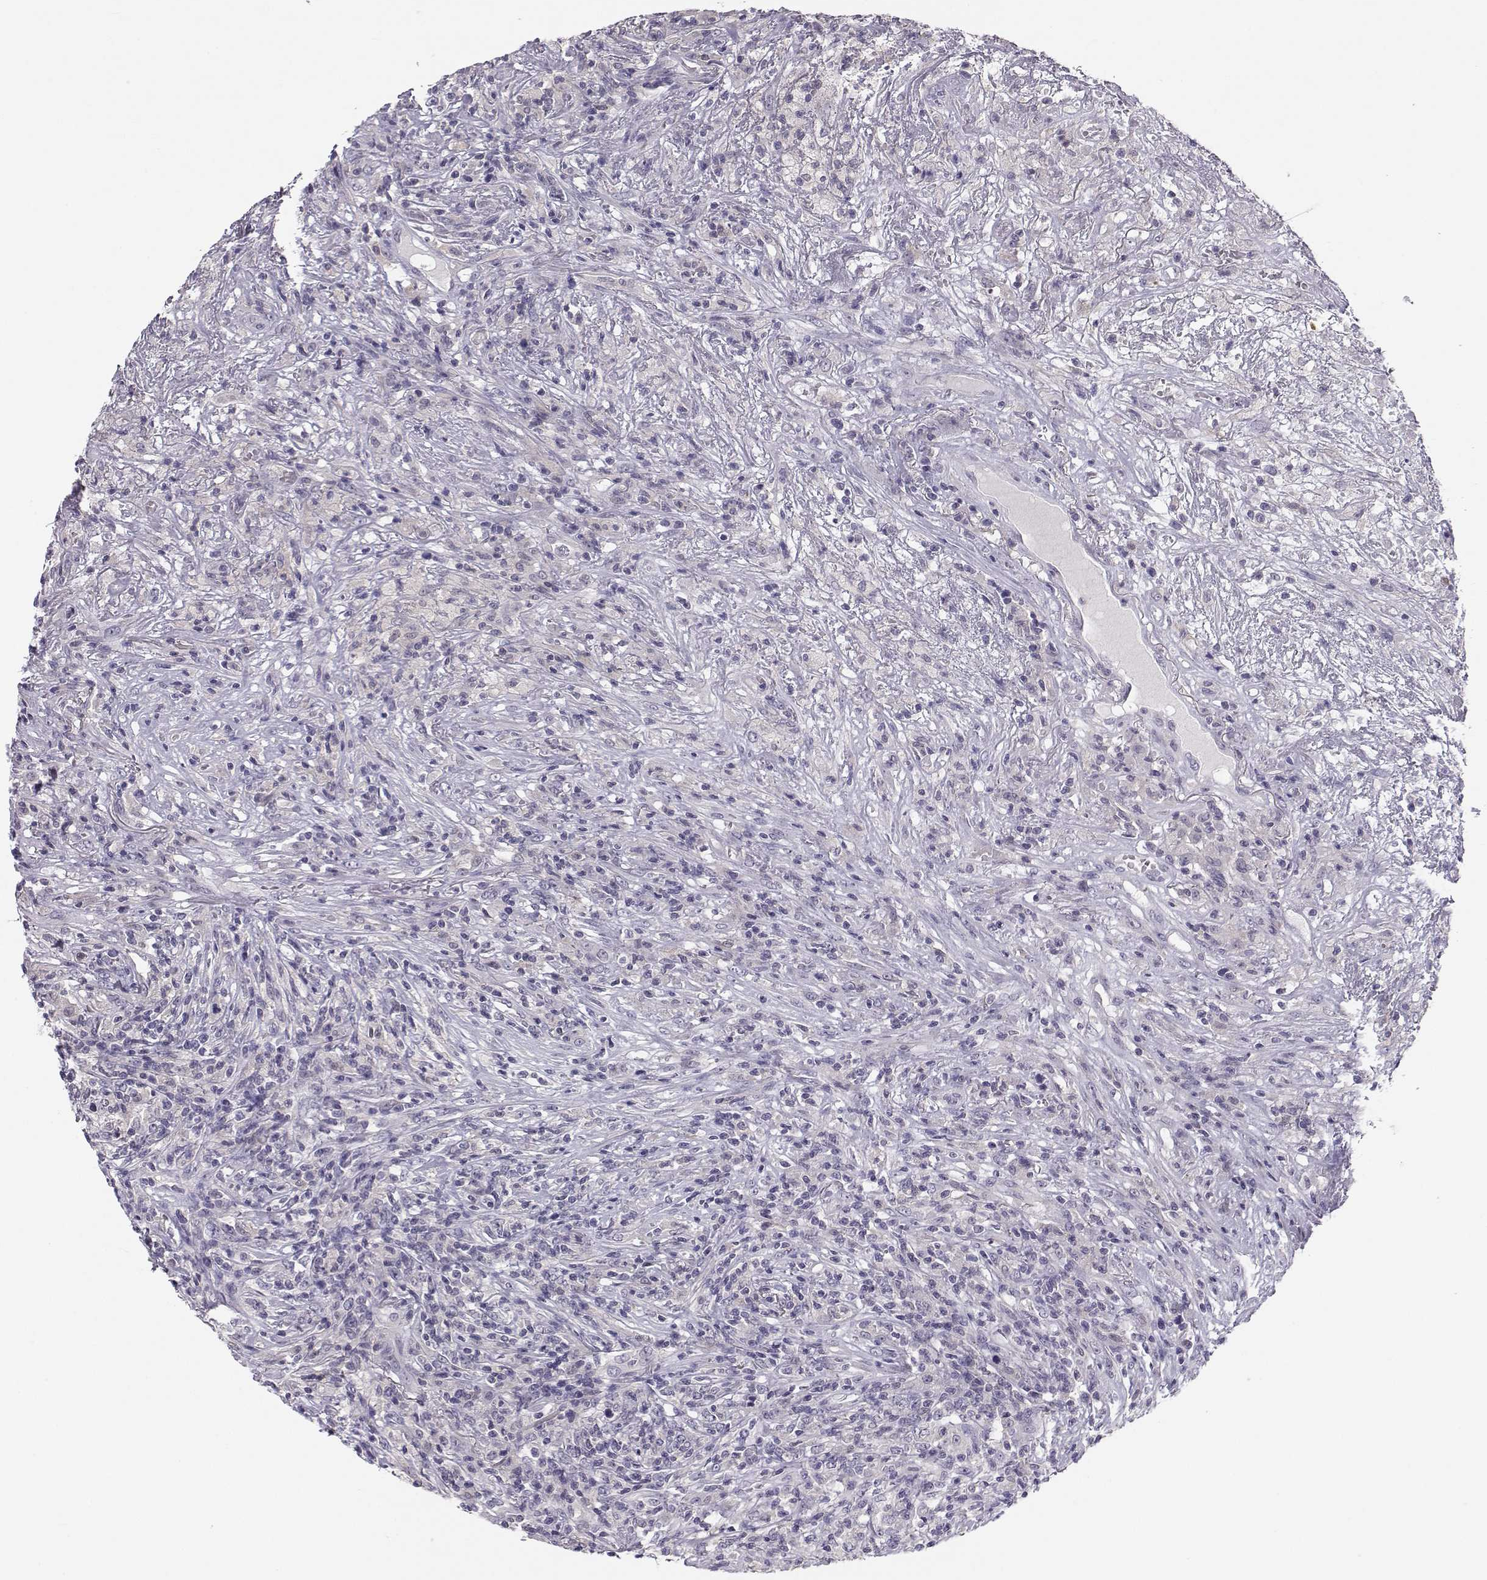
{"staining": {"intensity": "negative", "quantity": "none", "location": "none"}, "tissue": "lymphoma", "cell_type": "Tumor cells", "image_type": "cancer", "snomed": [{"axis": "morphology", "description": "Malignant lymphoma, non-Hodgkin's type, High grade"}, {"axis": "topography", "description": "Lung"}], "caption": "Immunohistochemical staining of lymphoma shows no significant positivity in tumor cells. (IHC, brightfield microscopy, high magnification).", "gene": "MROH7", "patient": {"sex": "male", "age": 79}}